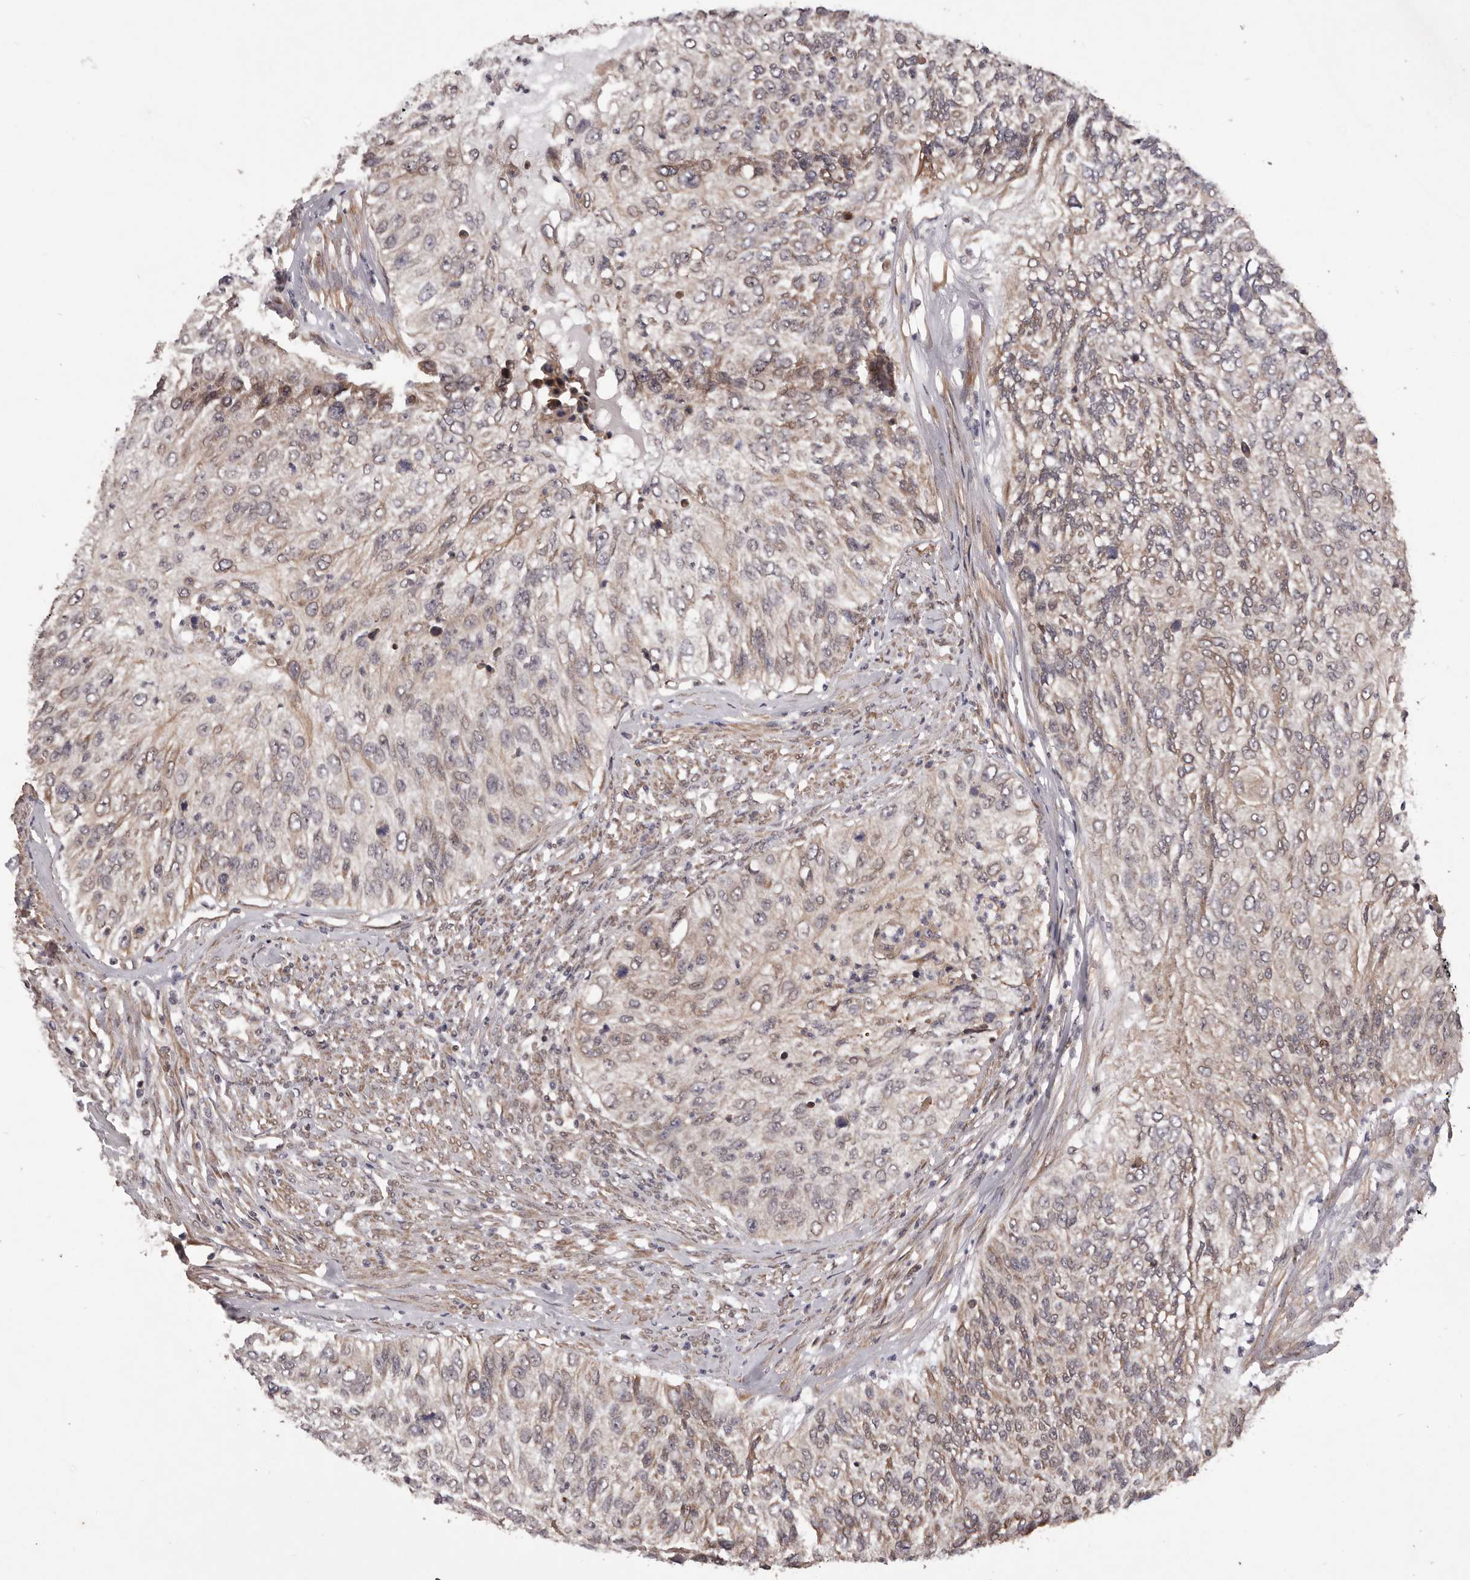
{"staining": {"intensity": "weak", "quantity": "25%-75%", "location": "cytoplasmic/membranous"}, "tissue": "urothelial cancer", "cell_type": "Tumor cells", "image_type": "cancer", "snomed": [{"axis": "morphology", "description": "Urothelial carcinoma, High grade"}, {"axis": "topography", "description": "Urinary bladder"}], "caption": "IHC photomicrograph of human urothelial cancer stained for a protein (brown), which exhibits low levels of weak cytoplasmic/membranous expression in approximately 25%-75% of tumor cells.", "gene": "CELF3", "patient": {"sex": "female", "age": 60}}